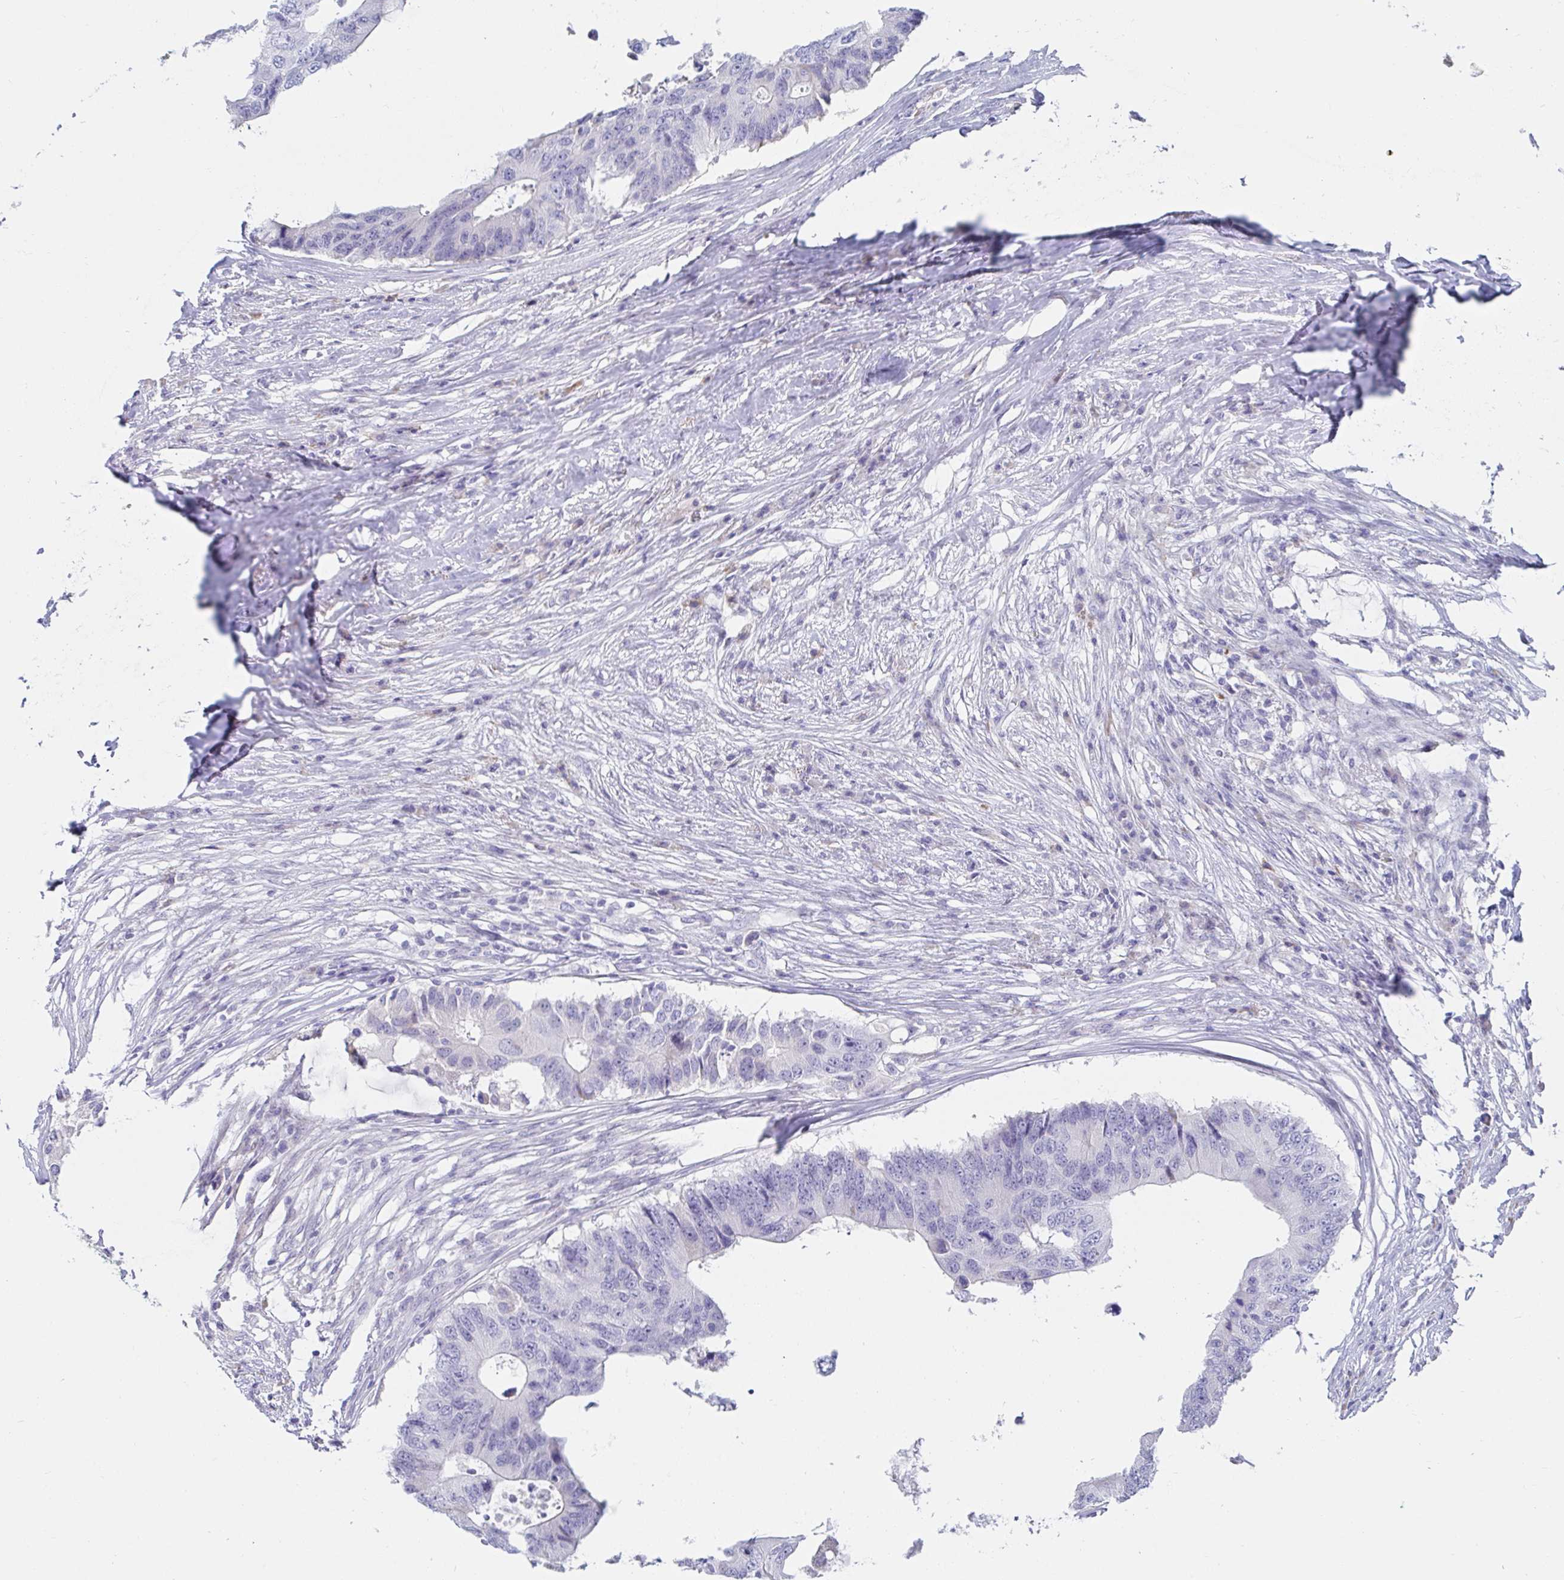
{"staining": {"intensity": "negative", "quantity": "none", "location": "none"}, "tissue": "colorectal cancer", "cell_type": "Tumor cells", "image_type": "cancer", "snomed": [{"axis": "morphology", "description": "Adenocarcinoma, NOS"}, {"axis": "topography", "description": "Colon"}], "caption": "Micrograph shows no significant protein expression in tumor cells of colorectal cancer (adenocarcinoma).", "gene": "C4orf17", "patient": {"sex": "male", "age": 71}}